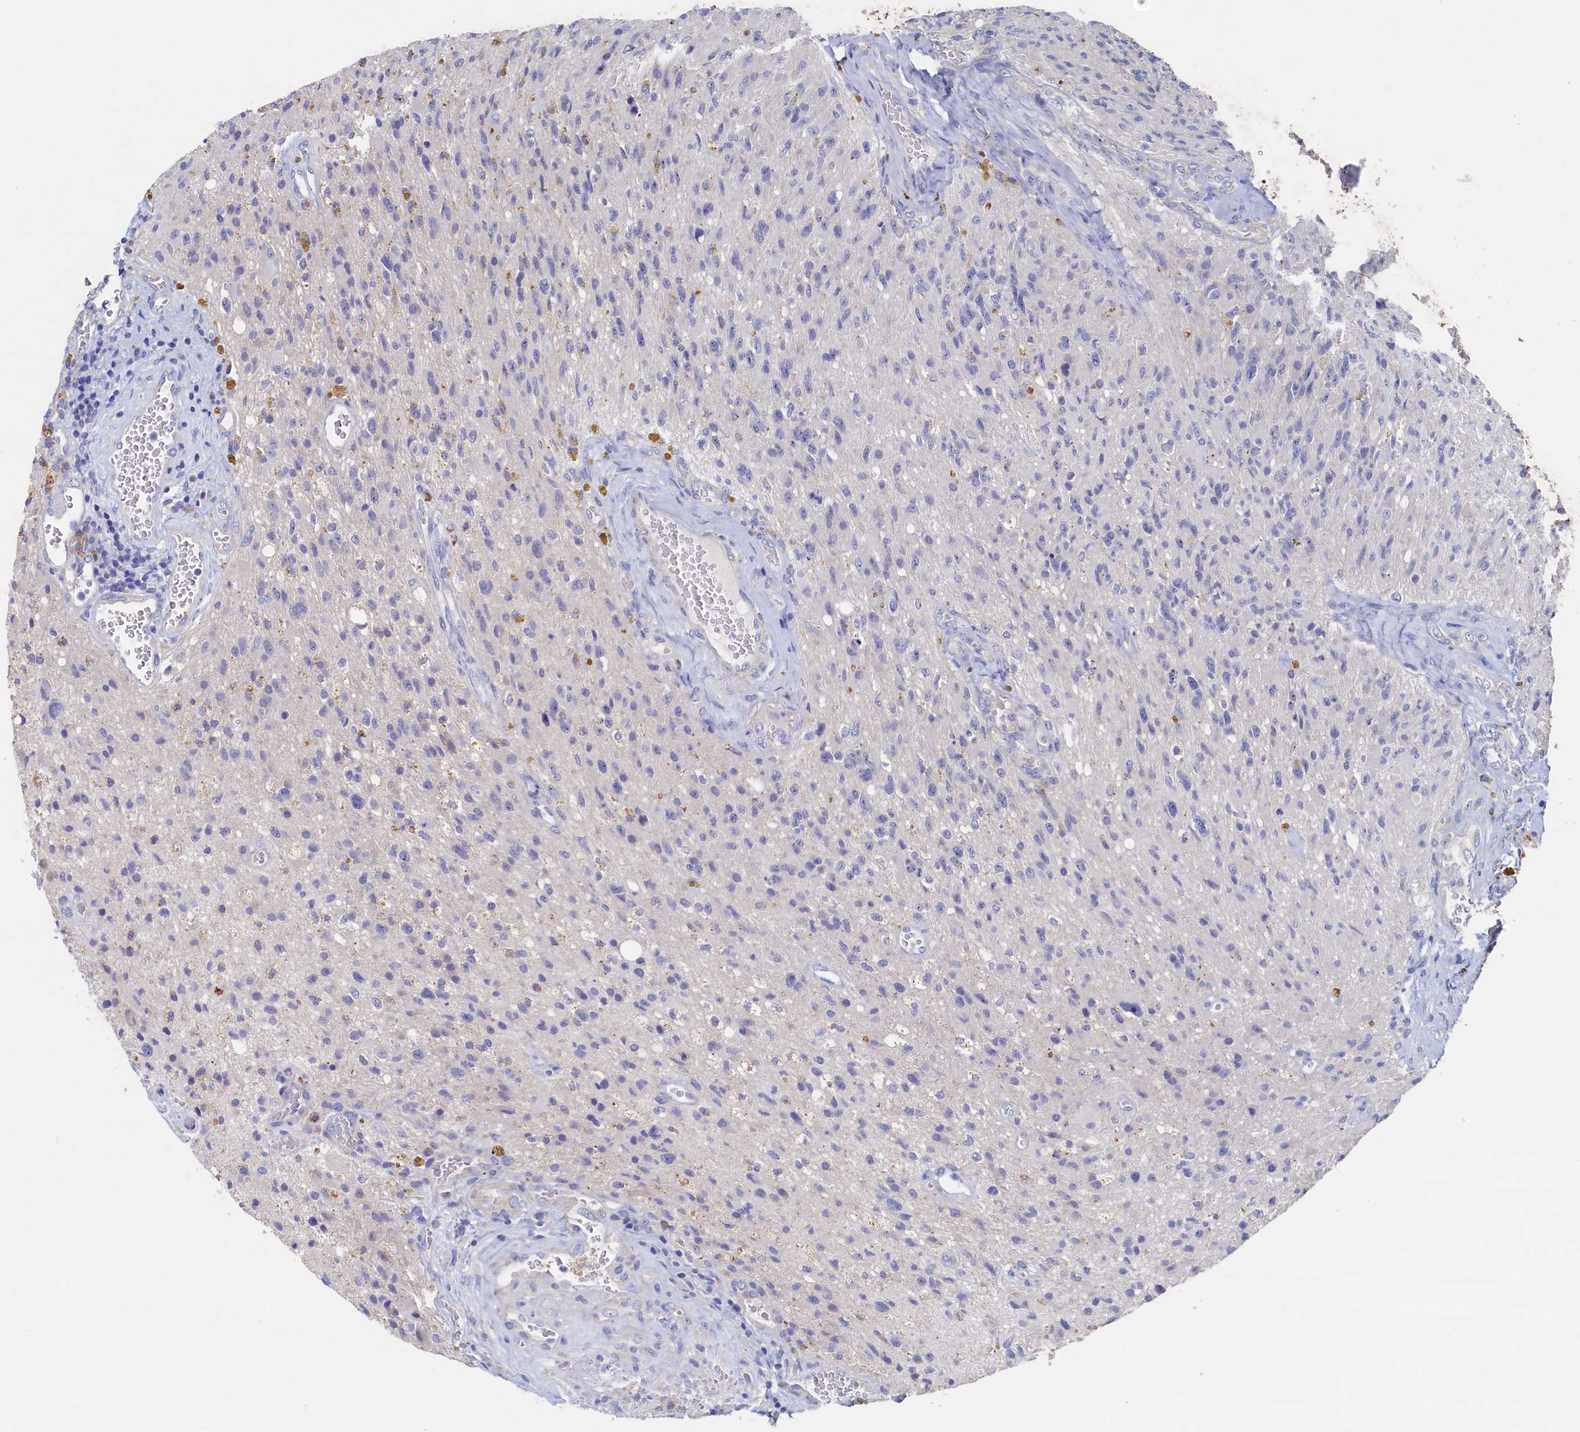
{"staining": {"intensity": "negative", "quantity": "none", "location": "none"}, "tissue": "glioma", "cell_type": "Tumor cells", "image_type": "cancer", "snomed": [{"axis": "morphology", "description": "Glioma, malignant, High grade"}, {"axis": "topography", "description": "Brain"}], "caption": "High power microscopy histopathology image of an immunohistochemistry (IHC) photomicrograph of glioma, revealing no significant positivity in tumor cells. (Stains: DAB IHC with hematoxylin counter stain, Microscopy: brightfield microscopy at high magnification).", "gene": "CBLIF", "patient": {"sex": "male", "age": 69}}